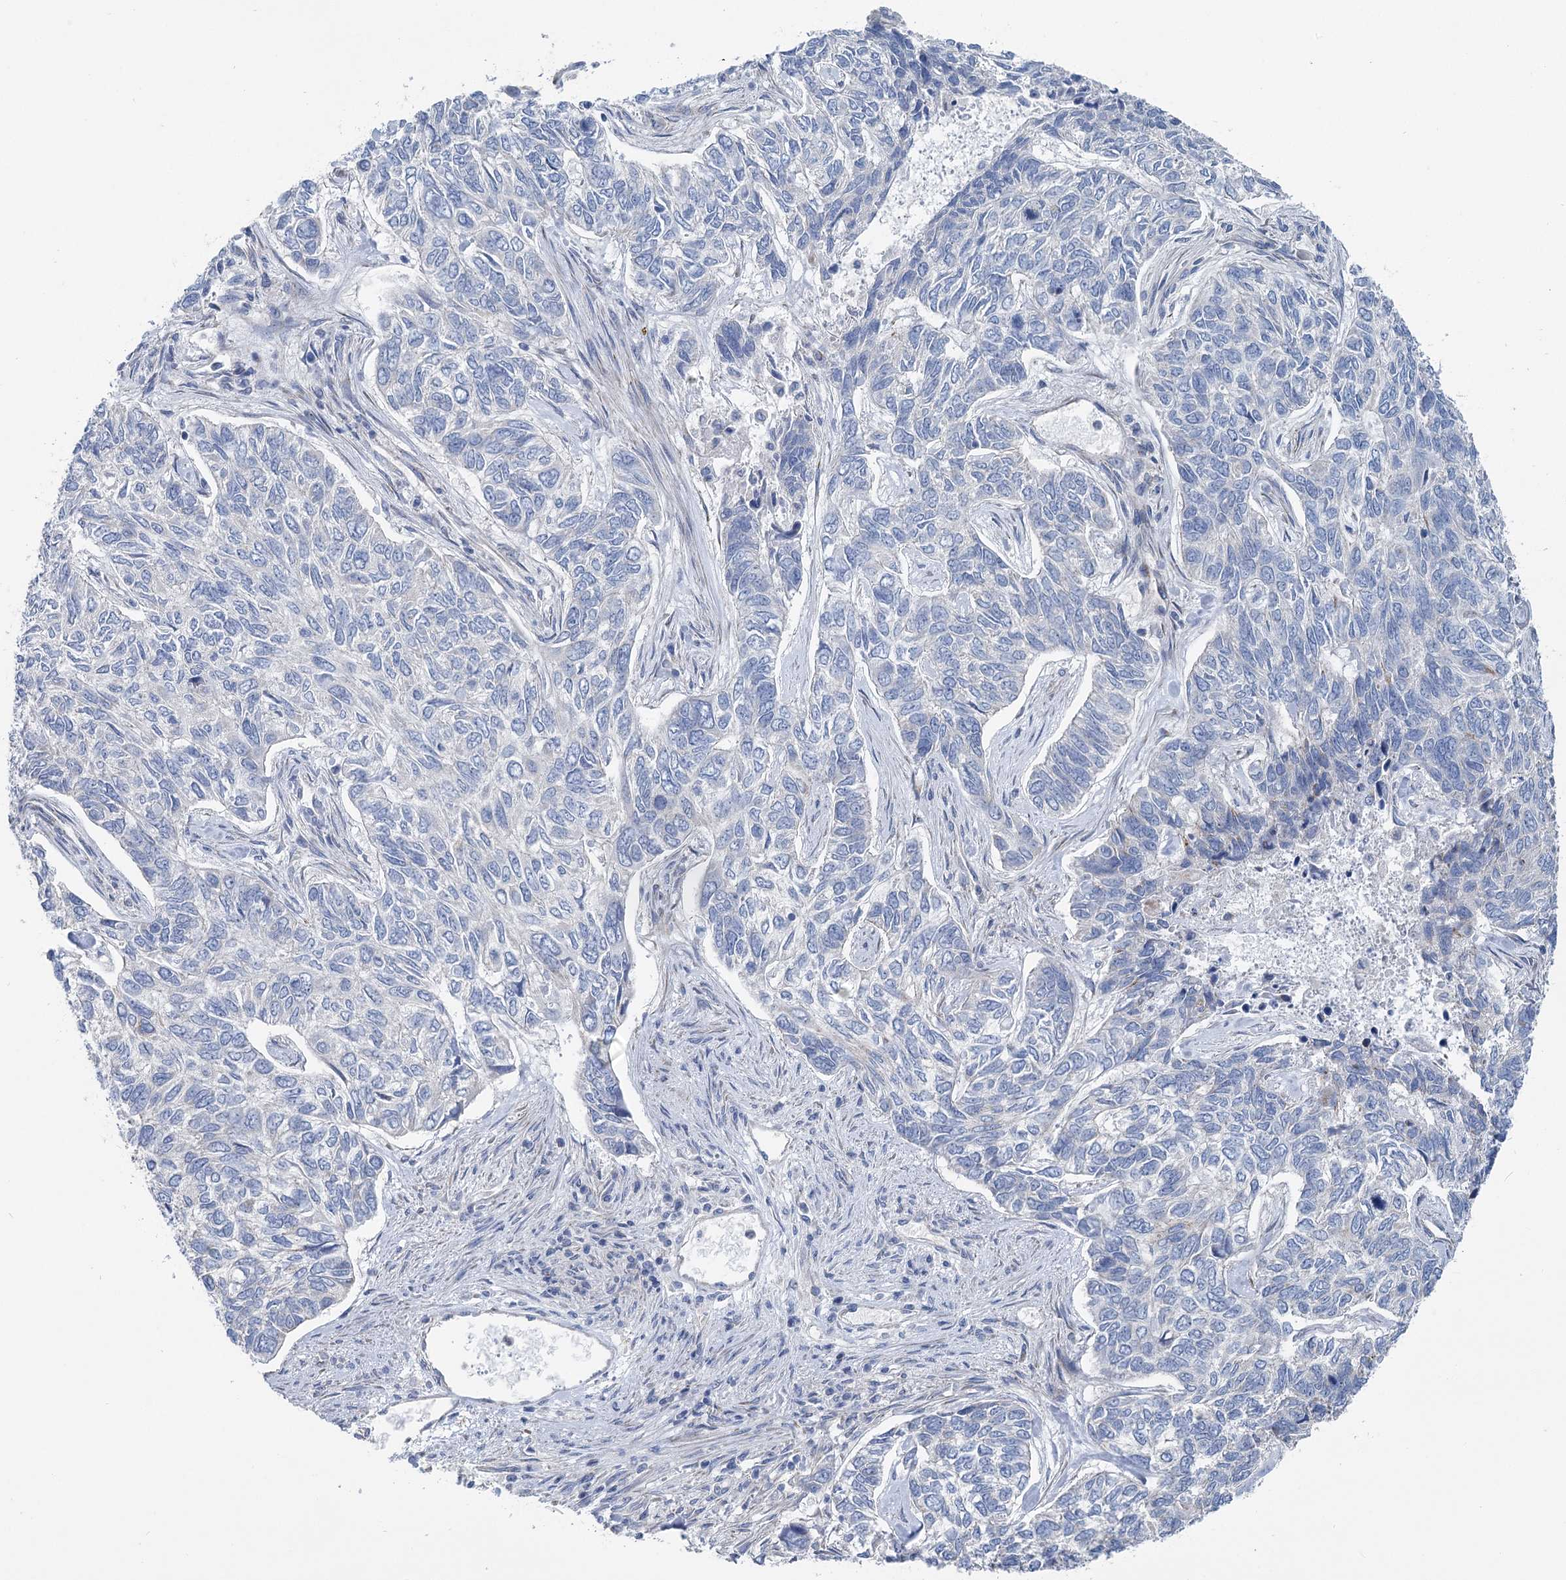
{"staining": {"intensity": "negative", "quantity": "none", "location": "none"}, "tissue": "skin cancer", "cell_type": "Tumor cells", "image_type": "cancer", "snomed": [{"axis": "morphology", "description": "Basal cell carcinoma"}, {"axis": "topography", "description": "Skin"}], "caption": "High magnification brightfield microscopy of skin basal cell carcinoma stained with DAB (brown) and counterstained with hematoxylin (blue): tumor cells show no significant expression.", "gene": "MARK2", "patient": {"sex": "female", "age": 65}}